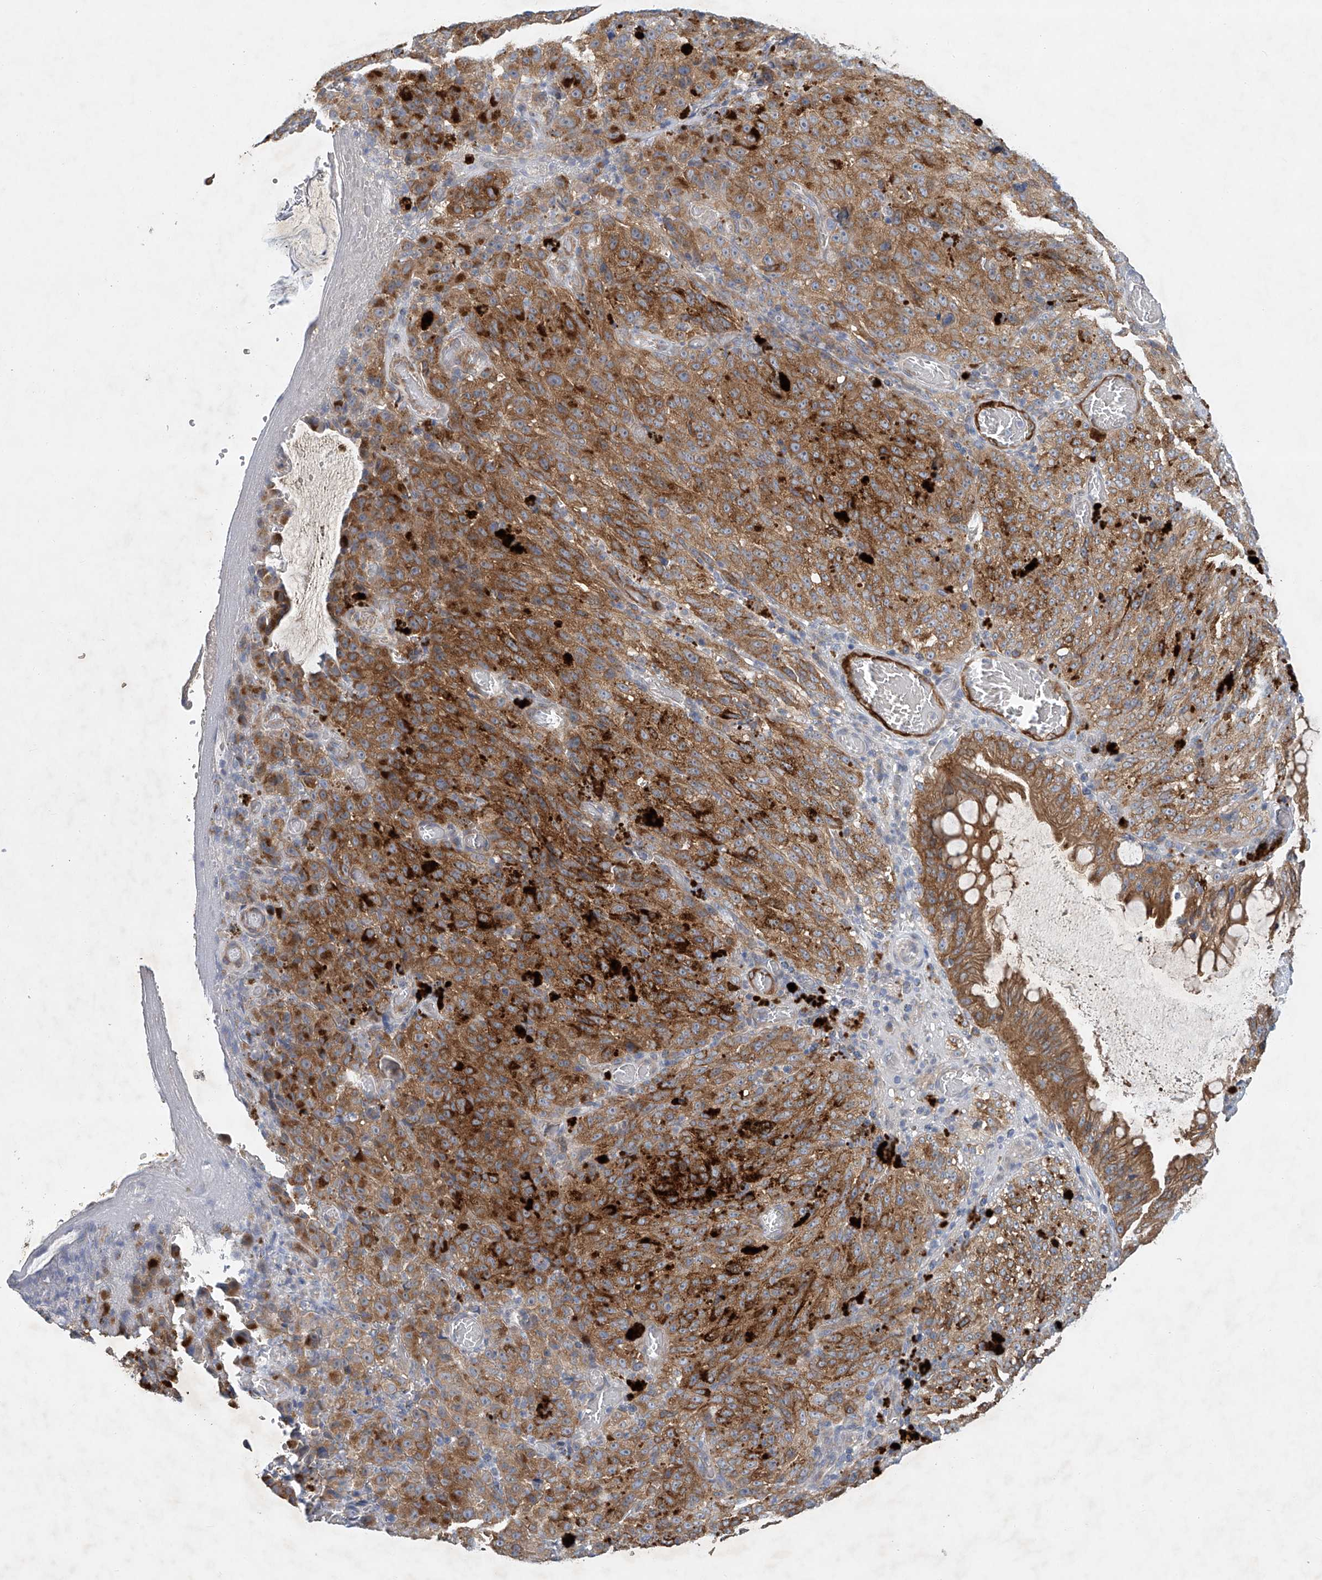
{"staining": {"intensity": "moderate", "quantity": ">75%", "location": "cytoplasmic/membranous"}, "tissue": "melanoma", "cell_type": "Tumor cells", "image_type": "cancer", "snomed": [{"axis": "morphology", "description": "Malignant melanoma, NOS"}, {"axis": "topography", "description": "Rectum"}], "caption": "Human melanoma stained with a protein marker exhibits moderate staining in tumor cells.", "gene": "CARMIL1", "patient": {"sex": "female", "age": 81}}